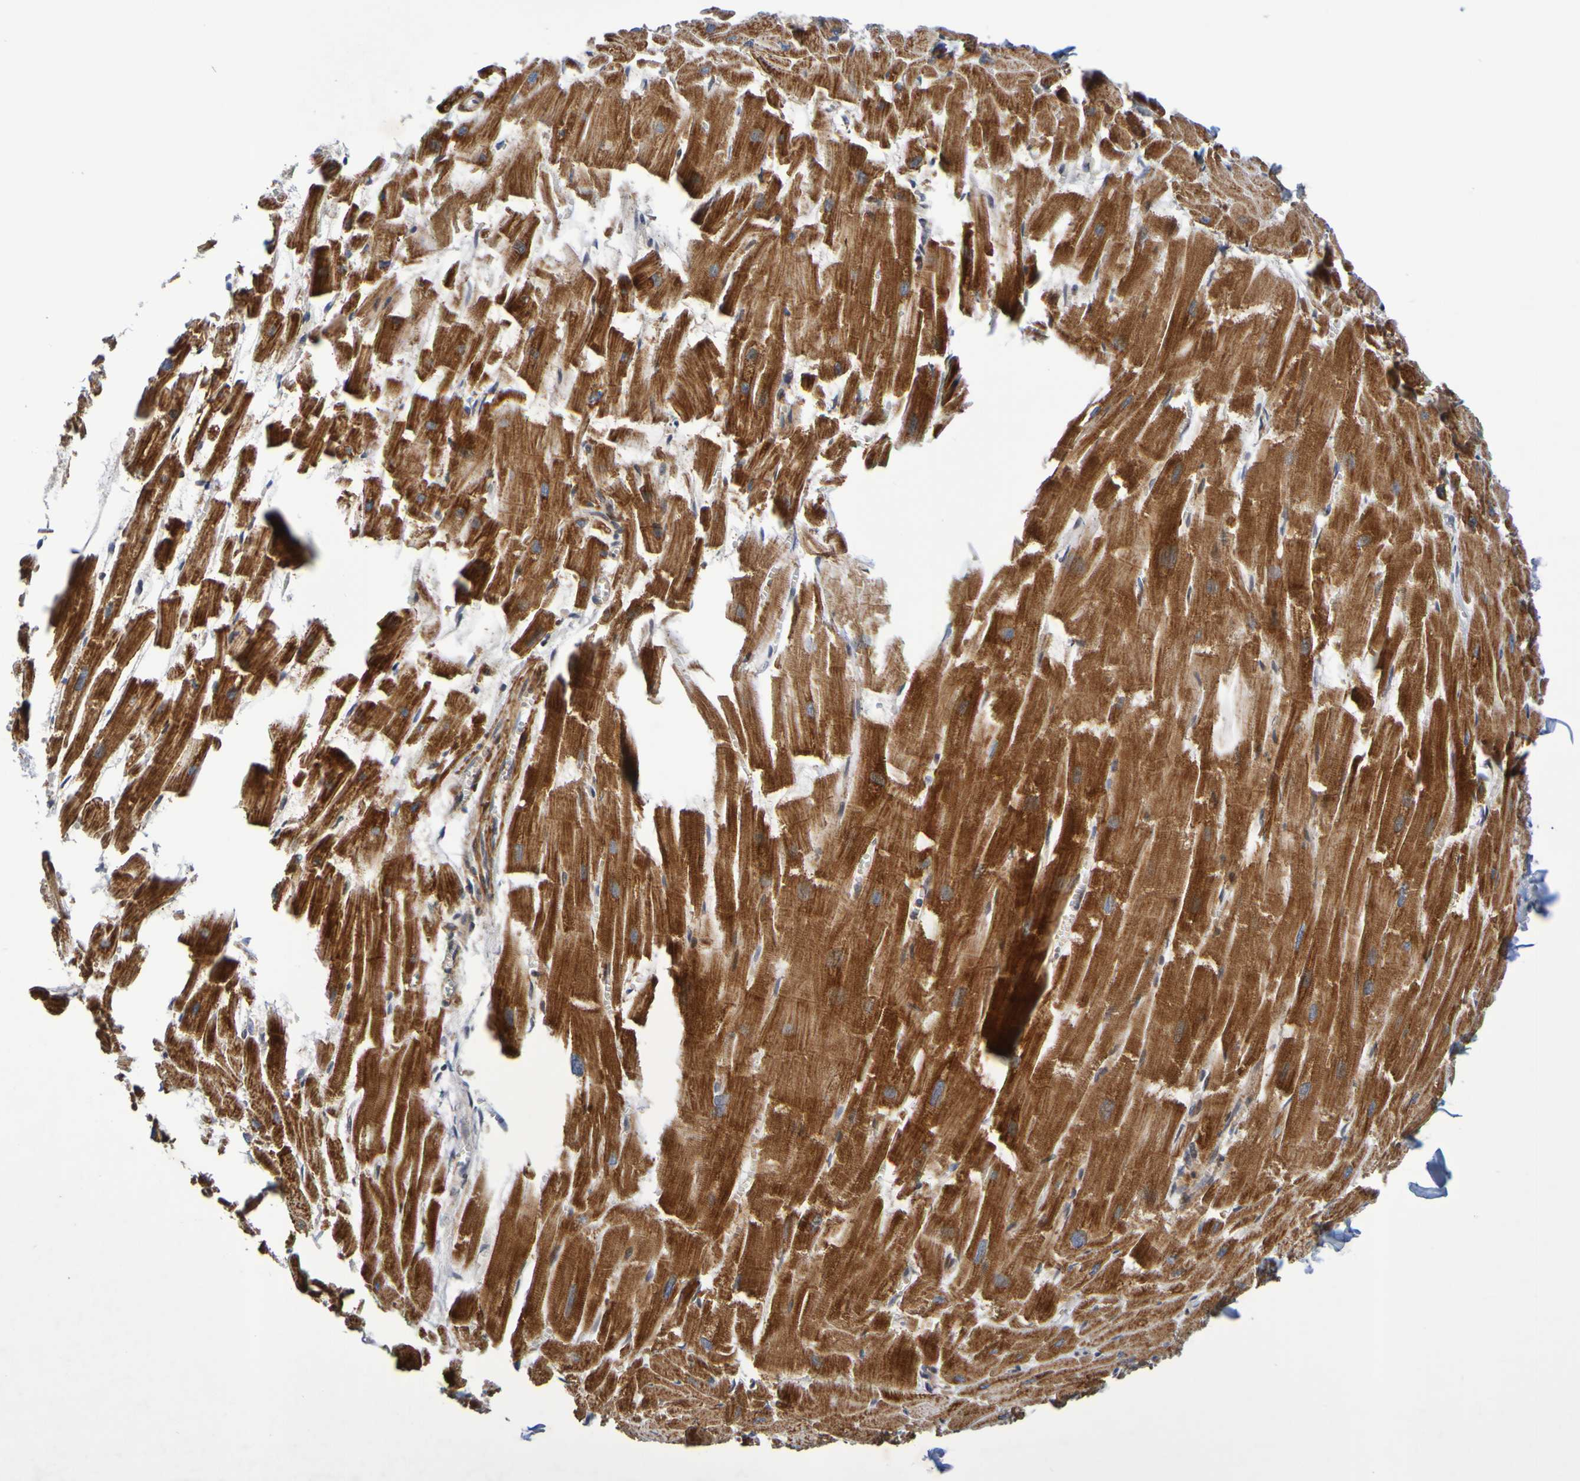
{"staining": {"intensity": "strong", "quantity": ">75%", "location": "cytoplasmic/membranous"}, "tissue": "heart muscle", "cell_type": "Cardiomyocytes", "image_type": "normal", "snomed": [{"axis": "morphology", "description": "Normal tissue, NOS"}, {"axis": "topography", "description": "Heart"}], "caption": "Immunohistochemistry histopathology image of normal heart muscle: heart muscle stained using immunohistochemistry displays high levels of strong protein expression localized specifically in the cytoplasmic/membranous of cardiomyocytes, appearing as a cytoplasmic/membranous brown color.", "gene": "CCDC51", "patient": {"sex": "female", "age": 19}}